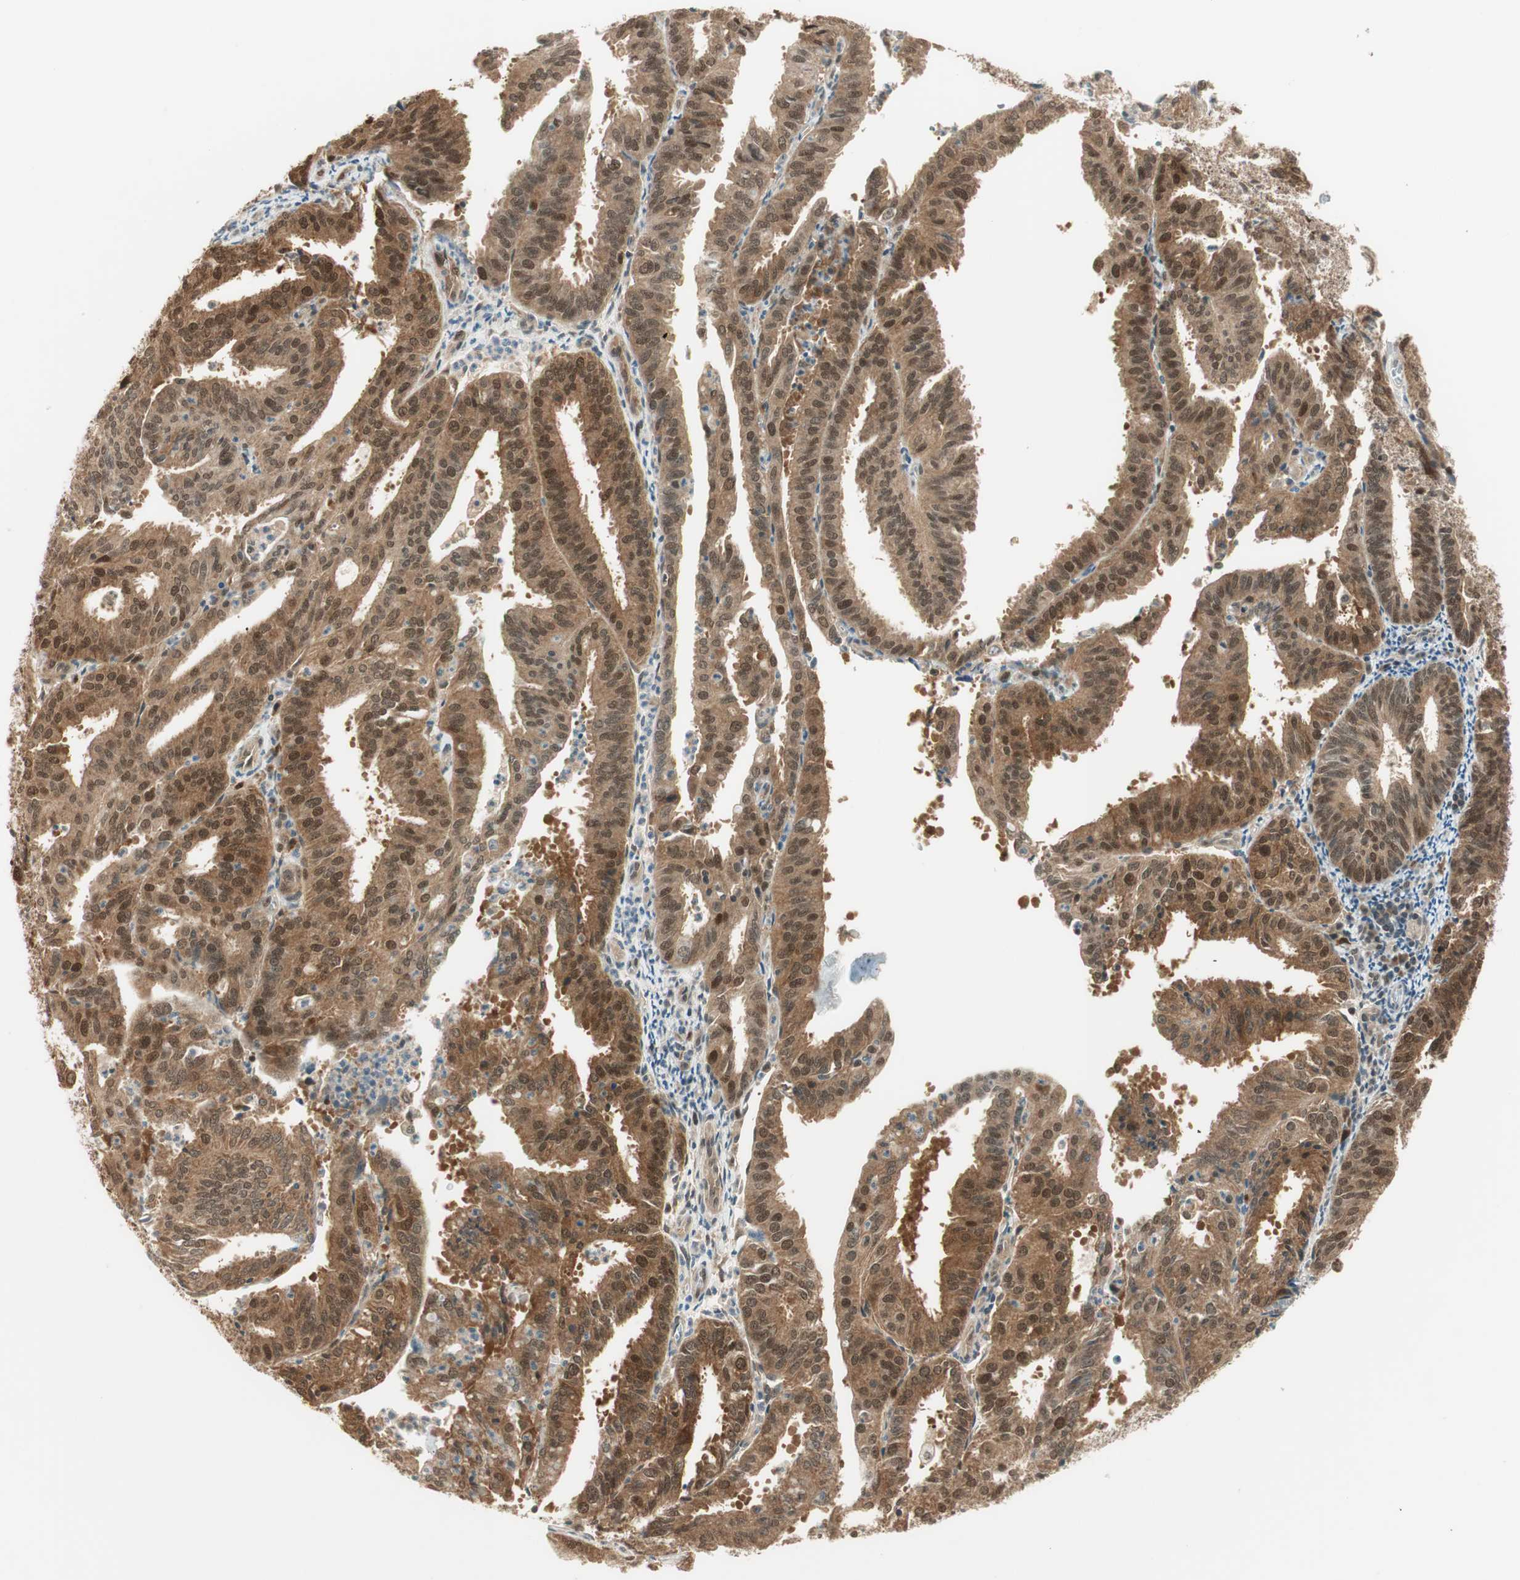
{"staining": {"intensity": "moderate", "quantity": "25%-75%", "location": "cytoplasmic/membranous,nuclear"}, "tissue": "endometrial cancer", "cell_type": "Tumor cells", "image_type": "cancer", "snomed": [{"axis": "morphology", "description": "Adenocarcinoma, NOS"}, {"axis": "topography", "description": "Uterus"}], "caption": "A brown stain shows moderate cytoplasmic/membranous and nuclear positivity of a protein in endometrial cancer (adenocarcinoma) tumor cells. The protein of interest is shown in brown color, while the nuclei are stained blue.", "gene": "IPO5", "patient": {"sex": "female", "age": 60}}